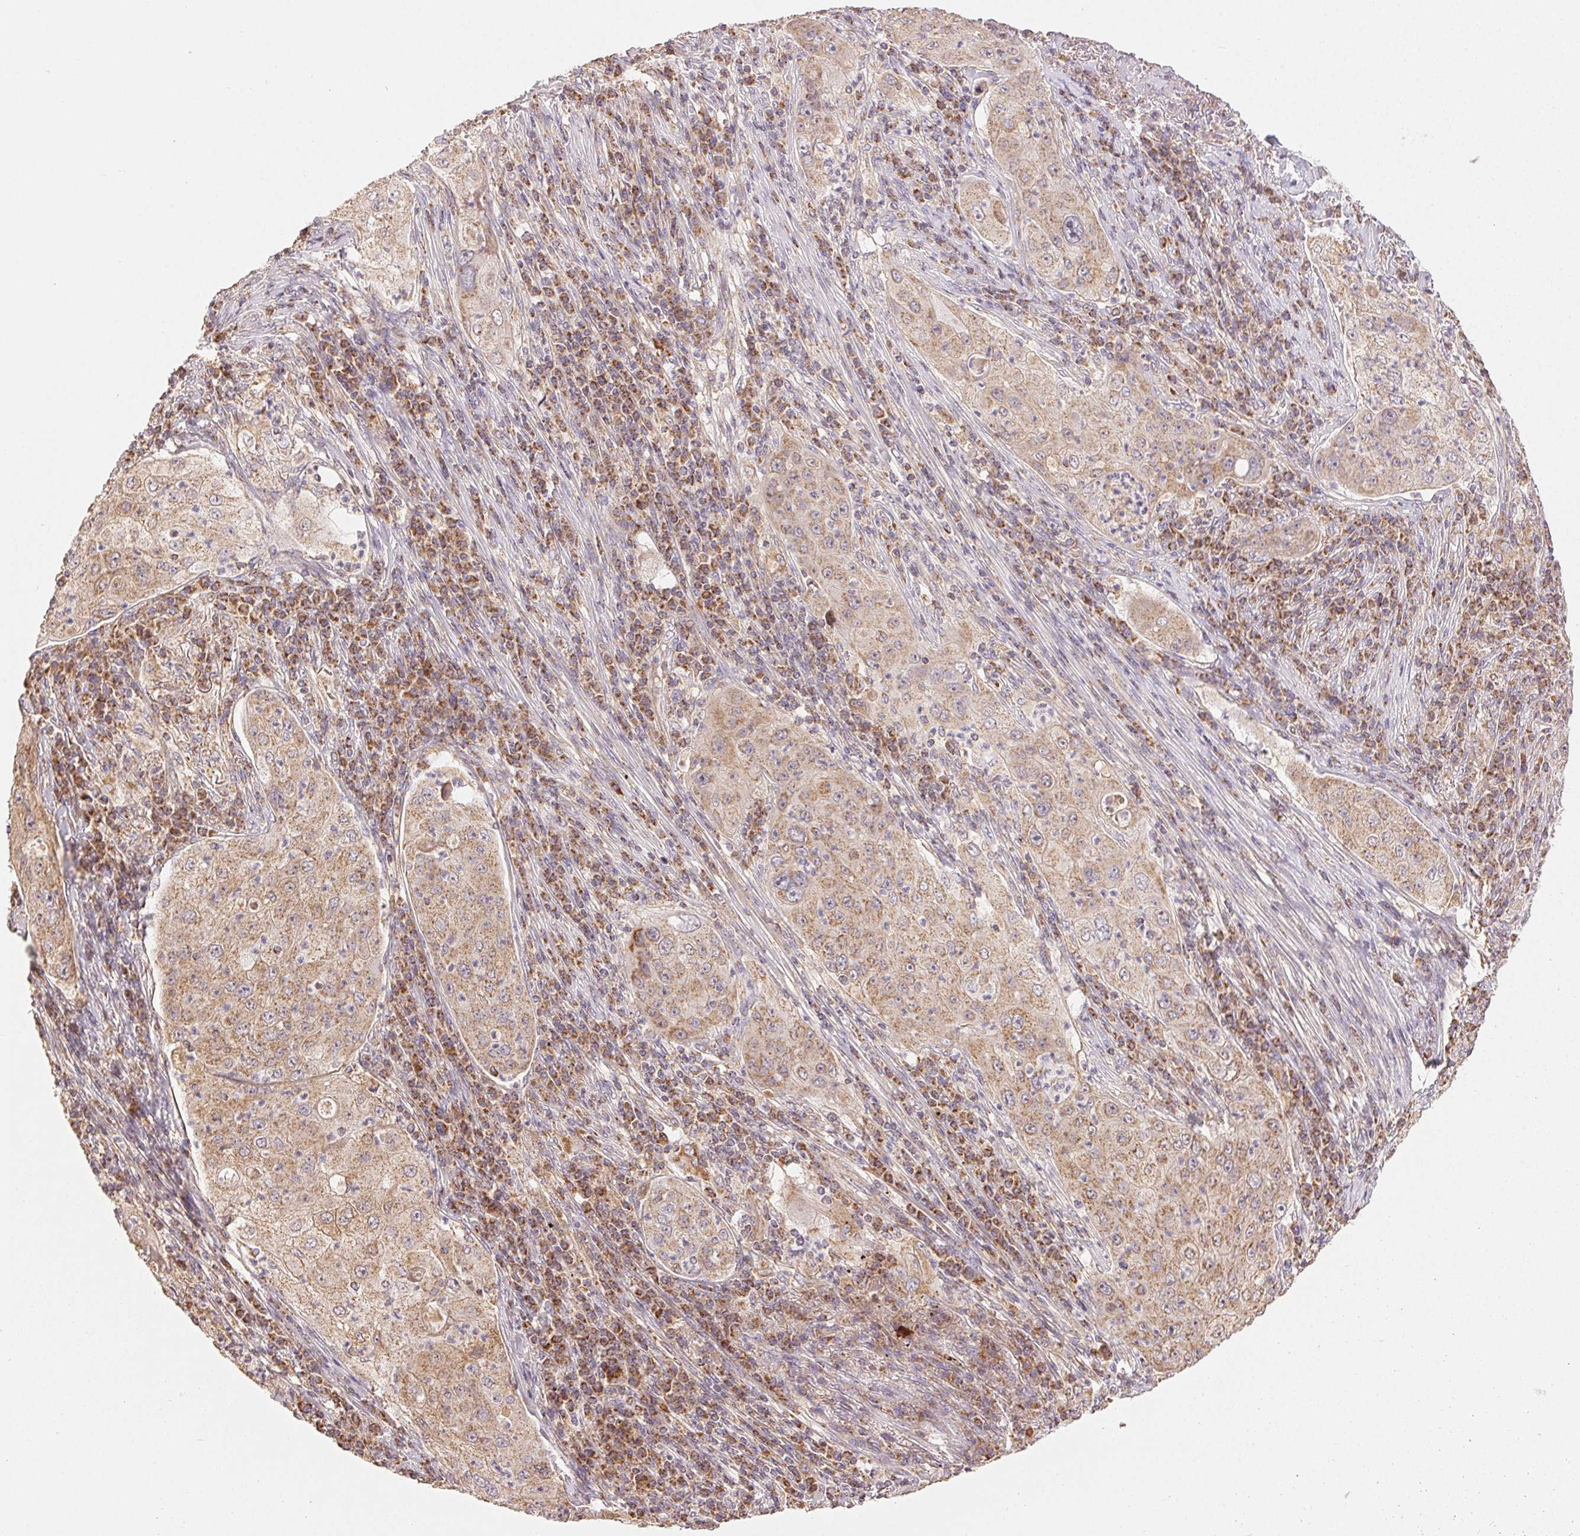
{"staining": {"intensity": "weak", "quantity": ">75%", "location": "cytoplasmic/membranous"}, "tissue": "lung cancer", "cell_type": "Tumor cells", "image_type": "cancer", "snomed": [{"axis": "morphology", "description": "Squamous cell carcinoma, NOS"}, {"axis": "topography", "description": "Lung"}], "caption": "Protein positivity by immunohistochemistry shows weak cytoplasmic/membranous expression in approximately >75% of tumor cells in lung cancer. Ihc stains the protein in brown and the nuclei are stained blue.", "gene": "CLASP1", "patient": {"sex": "female", "age": 59}}